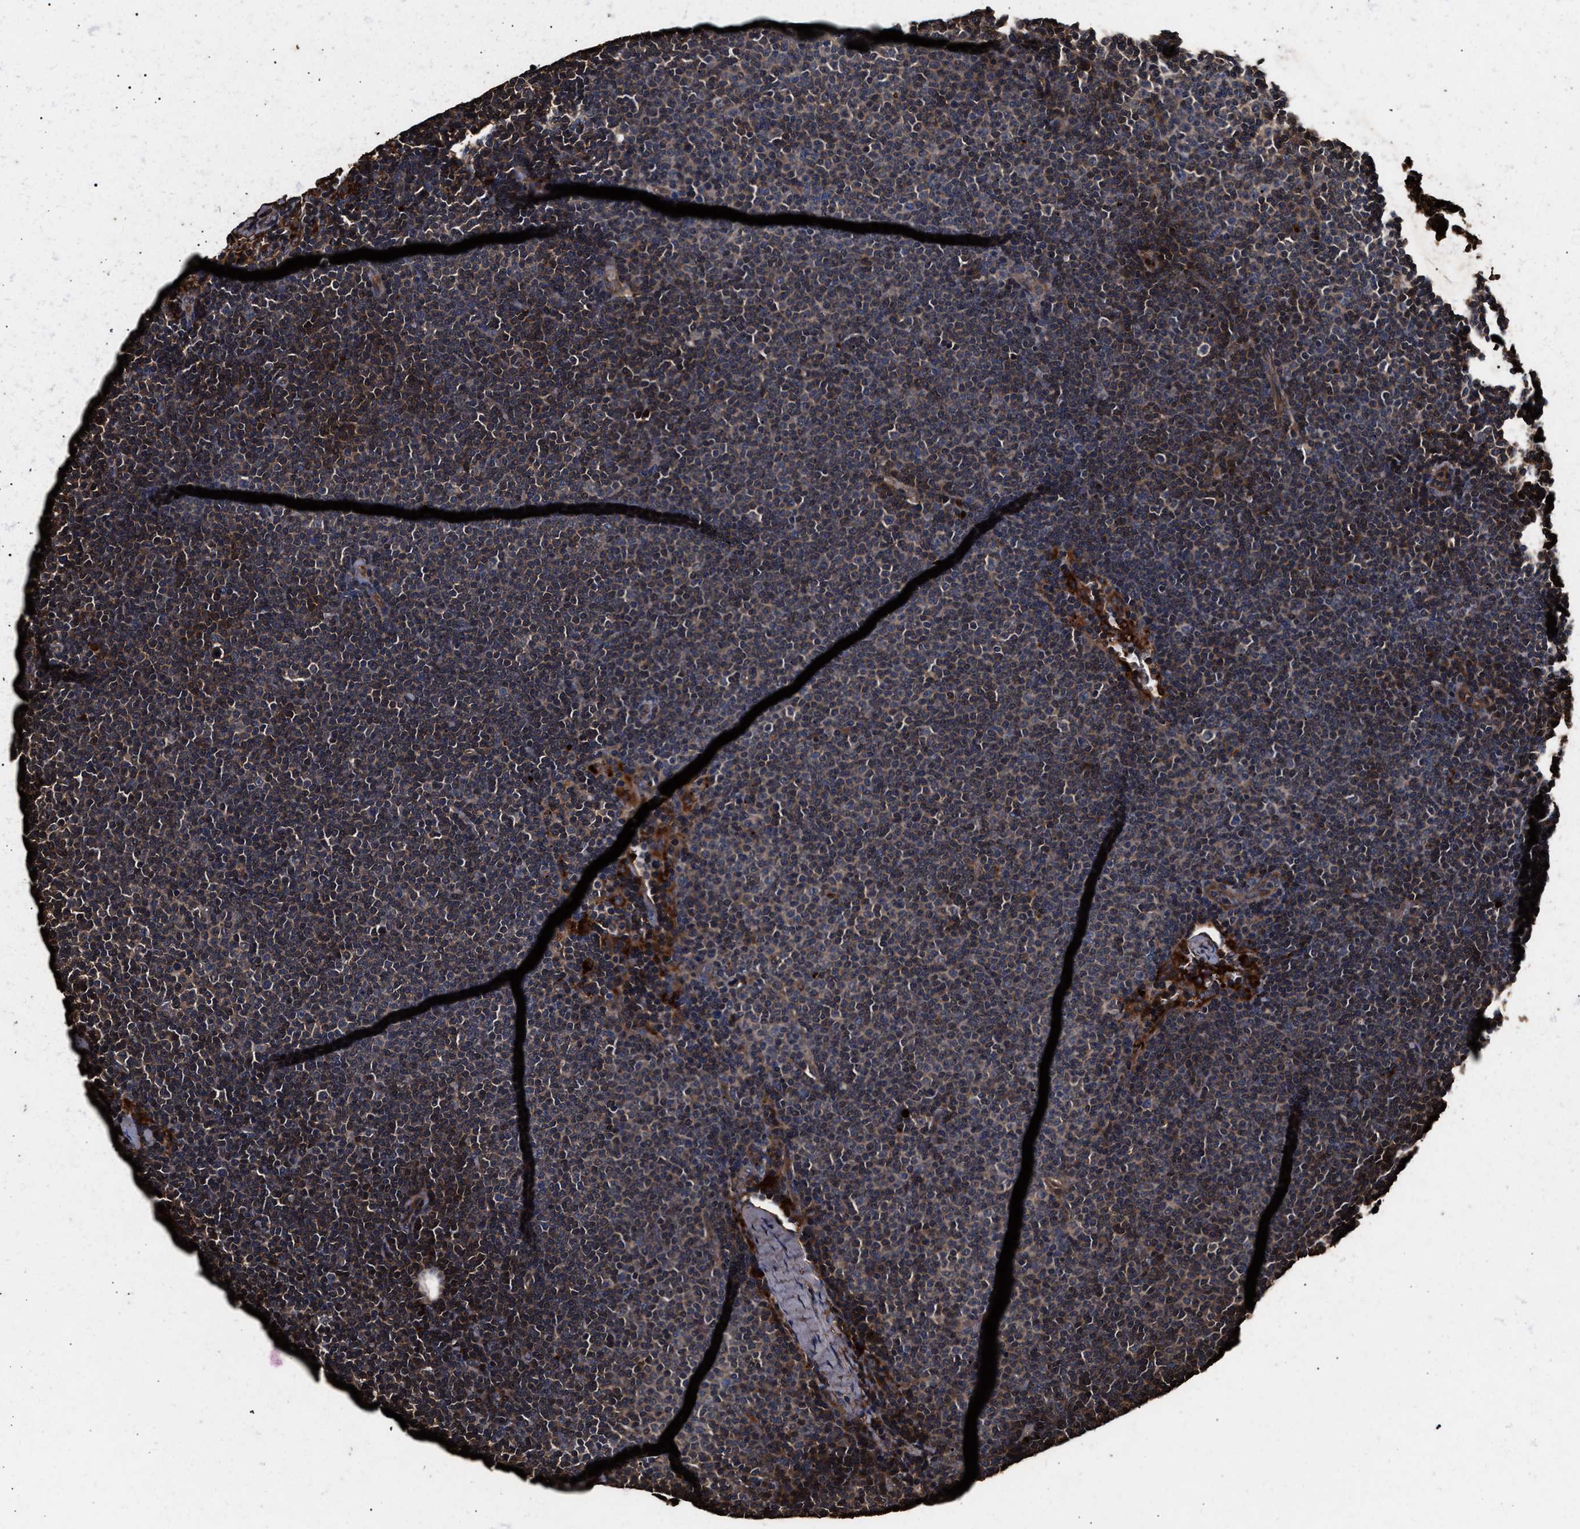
{"staining": {"intensity": "moderate", "quantity": "25%-75%", "location": "cytoplasmic/membranous"}, "tissue": "lymphoma", "cell_type": "Tumor cells", "image_type": "cancer", "snomed": [{"axis": "morphology", "description": "Malignant lymphoma, non-Hodgkin's type, Low grade"}, {"axis": "topography", "description": "Lymph node"}], "caption": "Tumor cells reveal medium levels of moderate cytoplasmic/membranous positivity in about 25%-75% of cells in human lymphoma.", "gene": "KYAT1", "patient": {"sex": "female", "age": 53}}